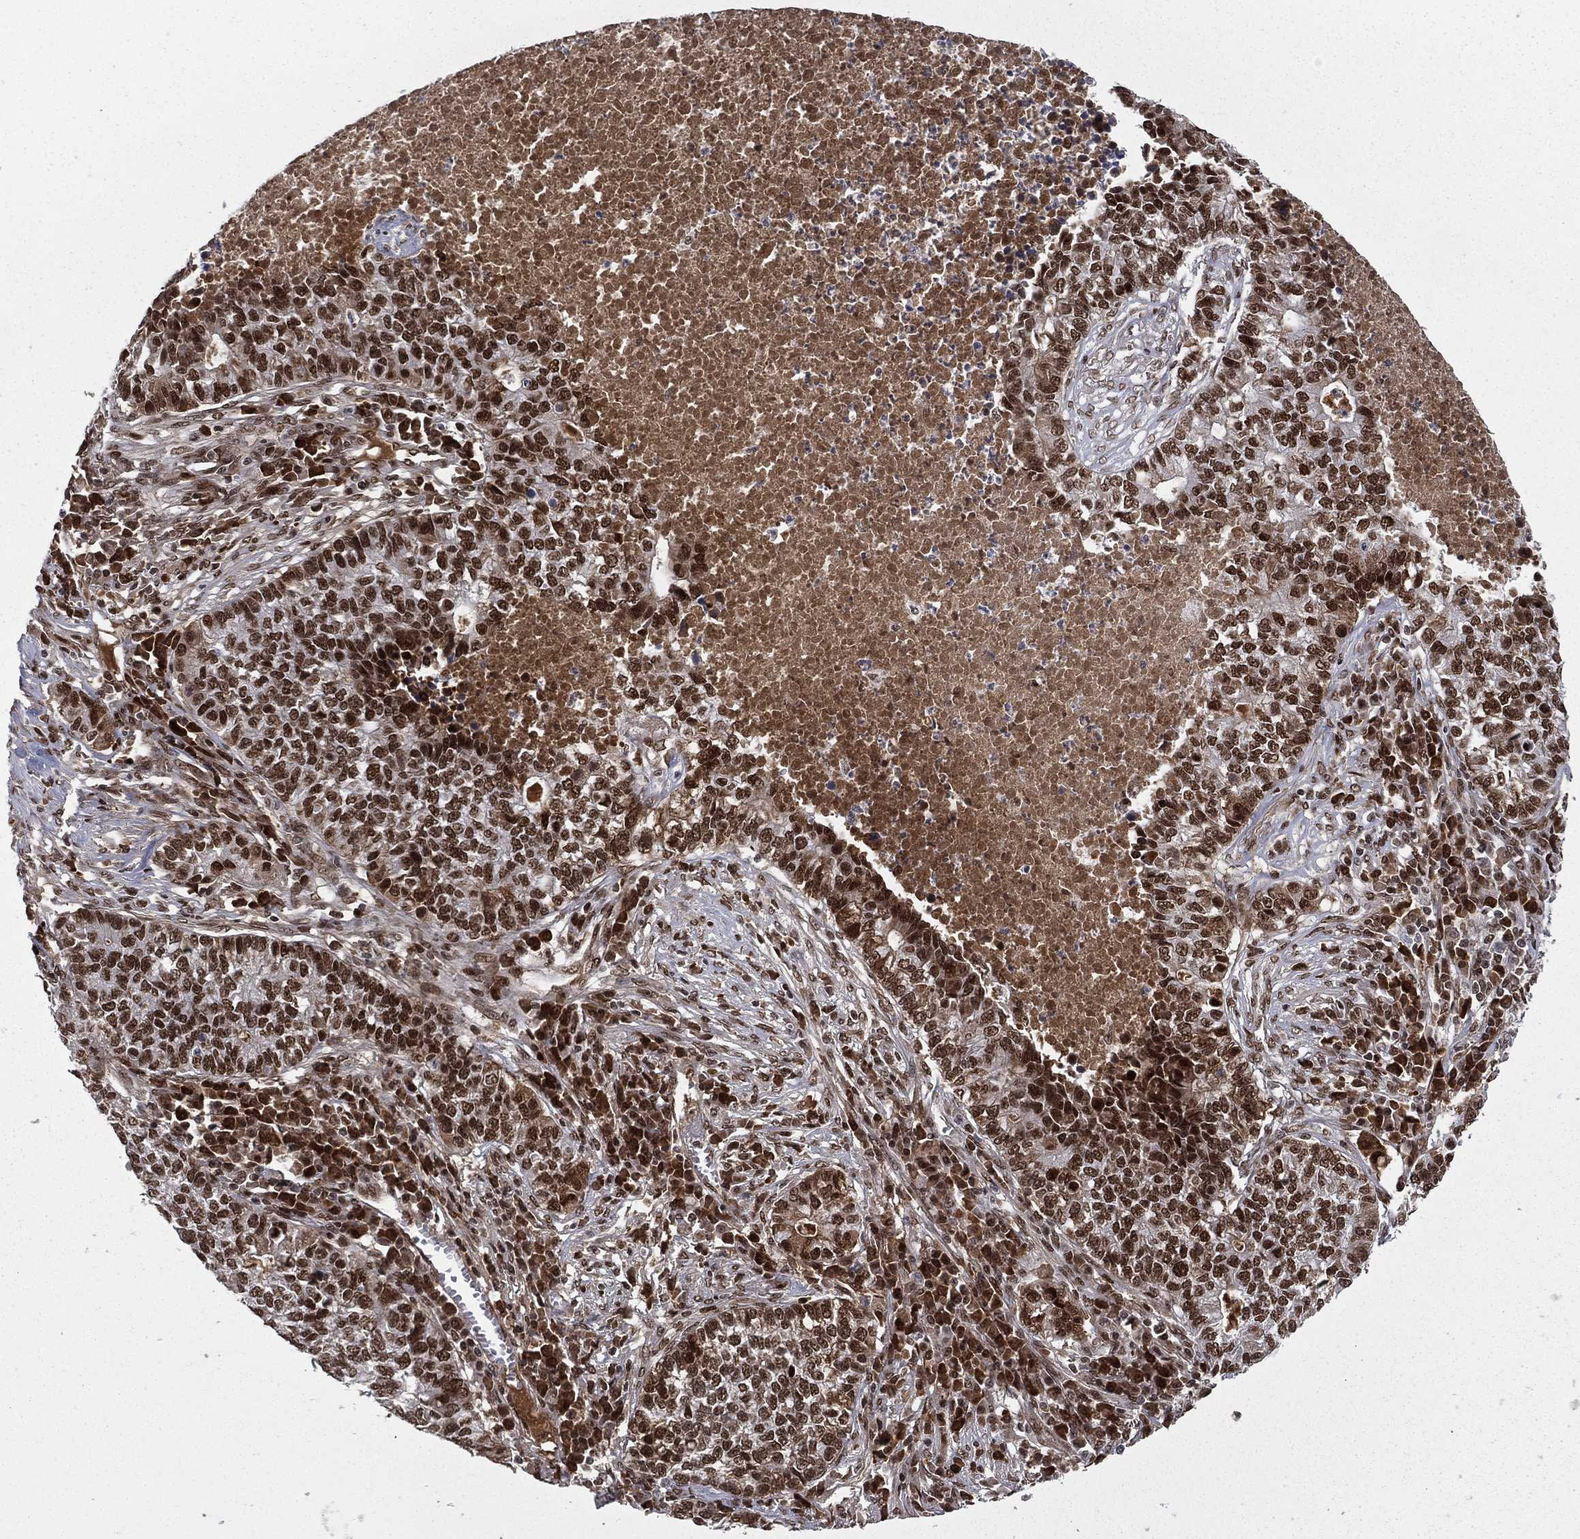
{"staining": {"intensity": "strong", "quantity": ">75%", "location": "nuclear"}, "tissue": "lung cancer", "cell_type": "Tumor cells", "image_type": "cancer", "snomed": [{"axis": "morphology", "description": "Adenocarcinoma, NOS"}, {"axis": "topography", "description": "Lung"}], "caption": "DAB immunohistochemical staining of human adenocarcinoma (lung) demonstrates strong nuclear protein expression in about >75% of tumor cells.", "gene": "RTF1", "patient": {"sex": "male", "age": 57}}